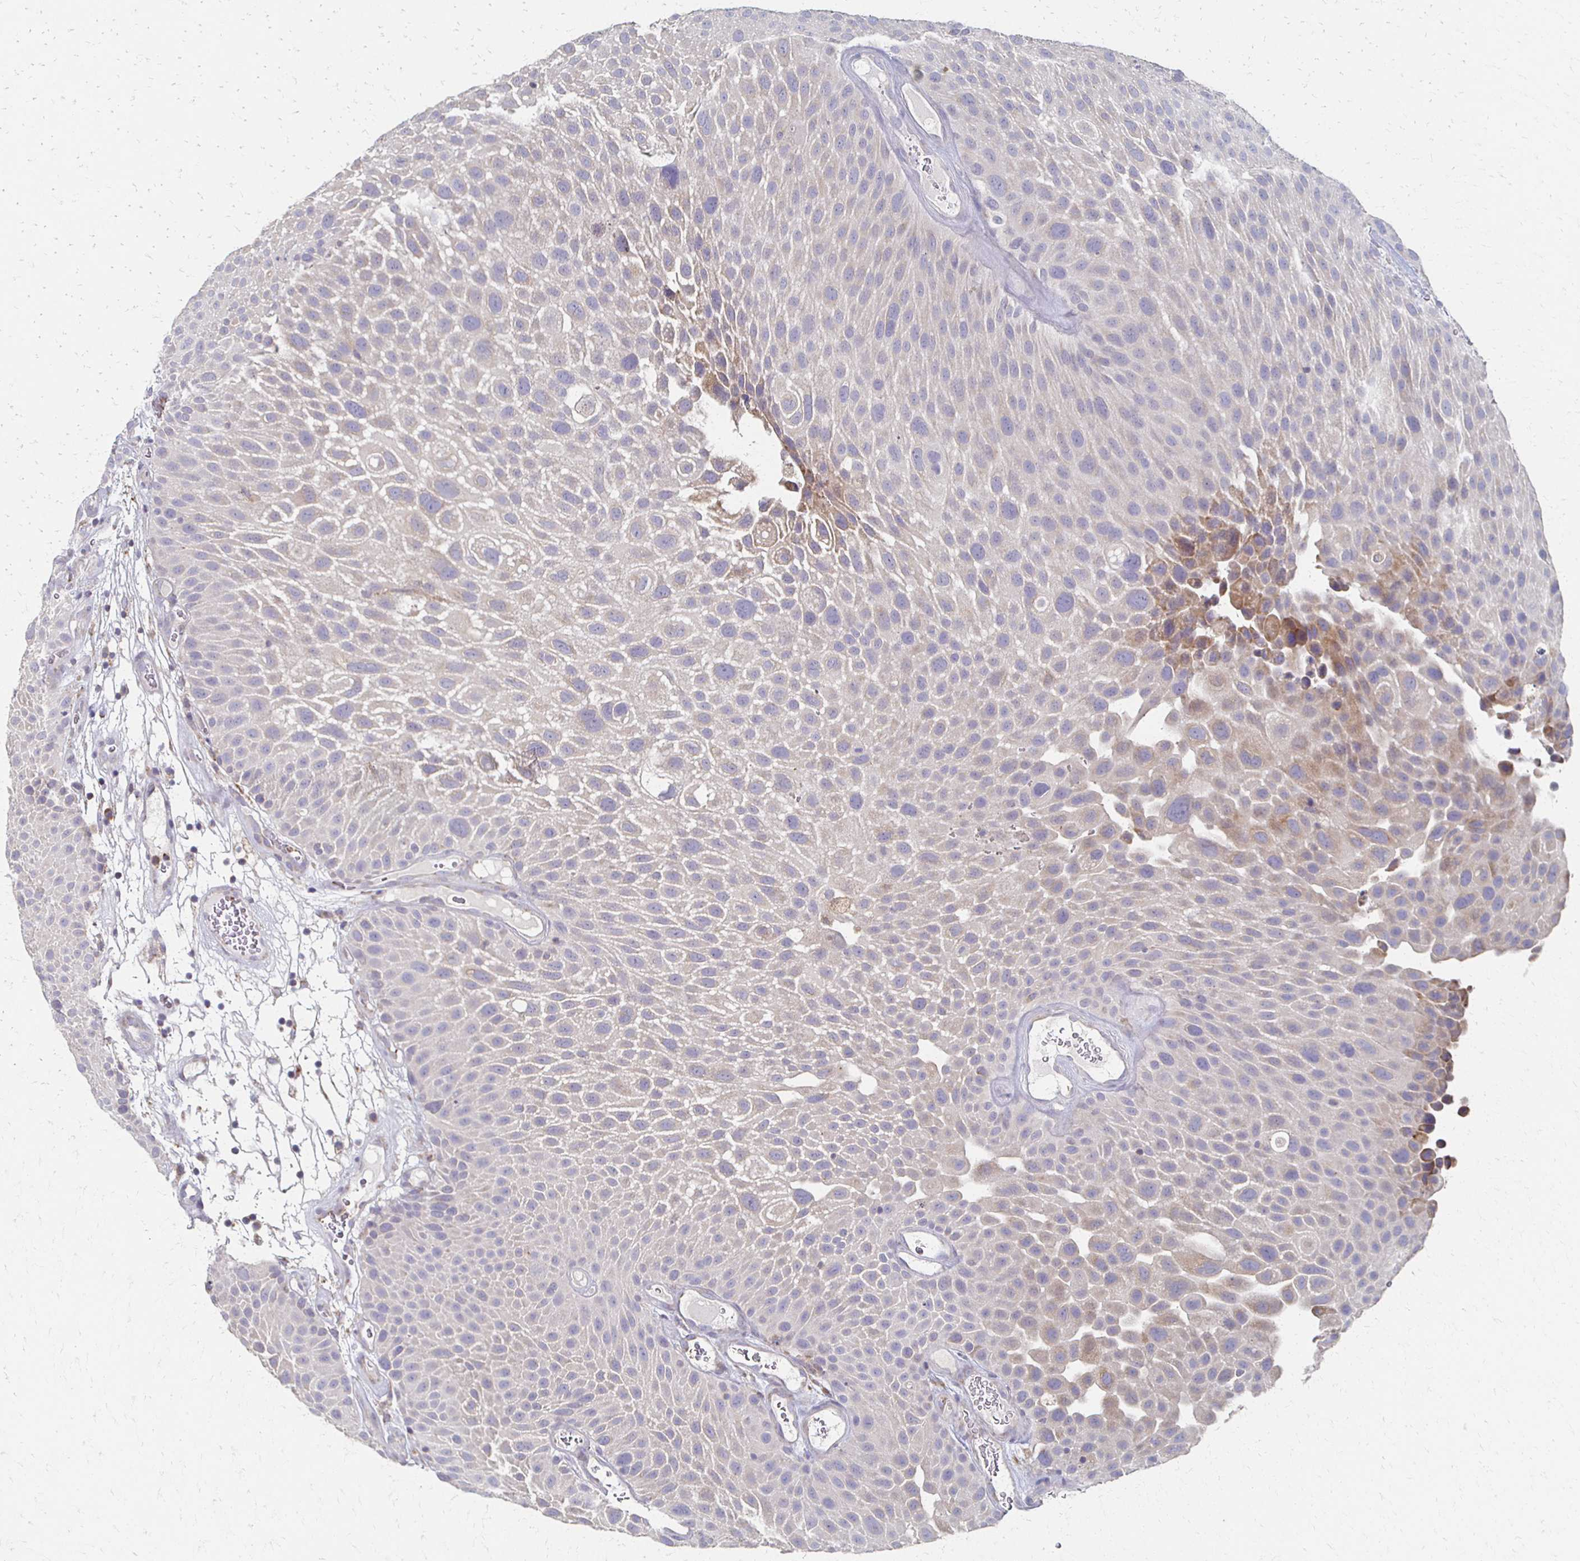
{"staining": {"intensity": "weak", "quantity": "25%-75%", "location": "cytoplasmic/membranous"}, "tissue": "urothelial cancer", "cell_type": "Tumor cells", "image_type": "cancer", "snomed": [{"axis": "morphology", "description": "Urothelial carcinoma, Low grade"}, {"axis": "topography", "description": "Urinary bladder"}], "caption": "Brown immunohistochemical staining in human urothelial cancer shows weak cytoplasmic/membranous positivity in about 25%-75% of tumor cells.", "gene": "CX3CR1", "patient": {"sex": "male", "age": 72}}